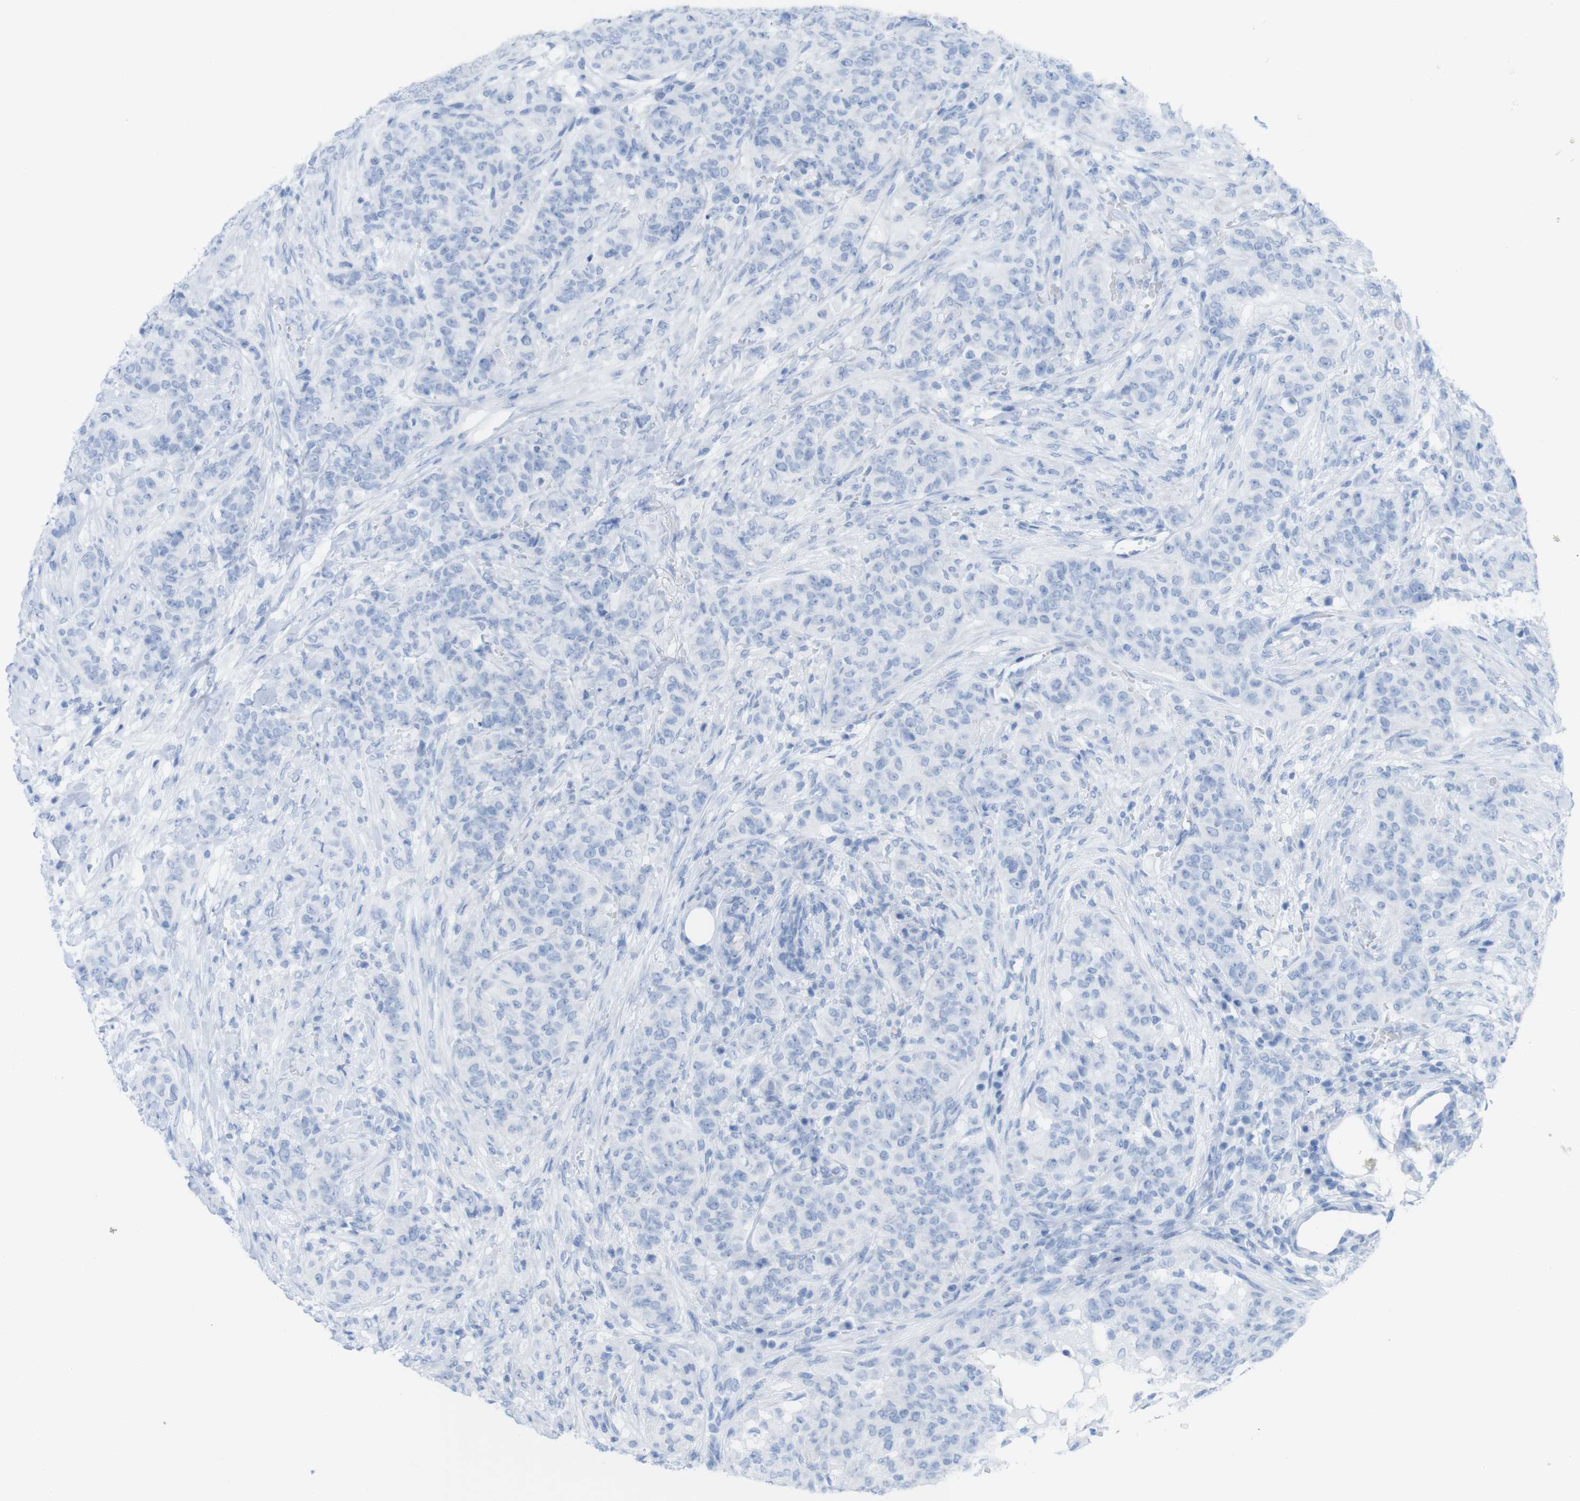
{"staining": {"intensity": "negative", "quantity": "none", "location": "none"}, "tissue": "breast cancer", "cell_type": "Tumor cells", "image_type": "cancer", "snomed": [{"axis": "morphology", "description": "Normal tissue, NOS"}, {"axis": "morphology", "description": "Duct carcinoma"}, {"axis": "topography", "description": "Breast"}], "caption": "Intraductal carcinoma (breast) stained for a protein using immunohistochemistry (IHC) displays no positivity tumor cells.", "gene": "MYH7", "patient": {"sex": "female", "age": 40}}